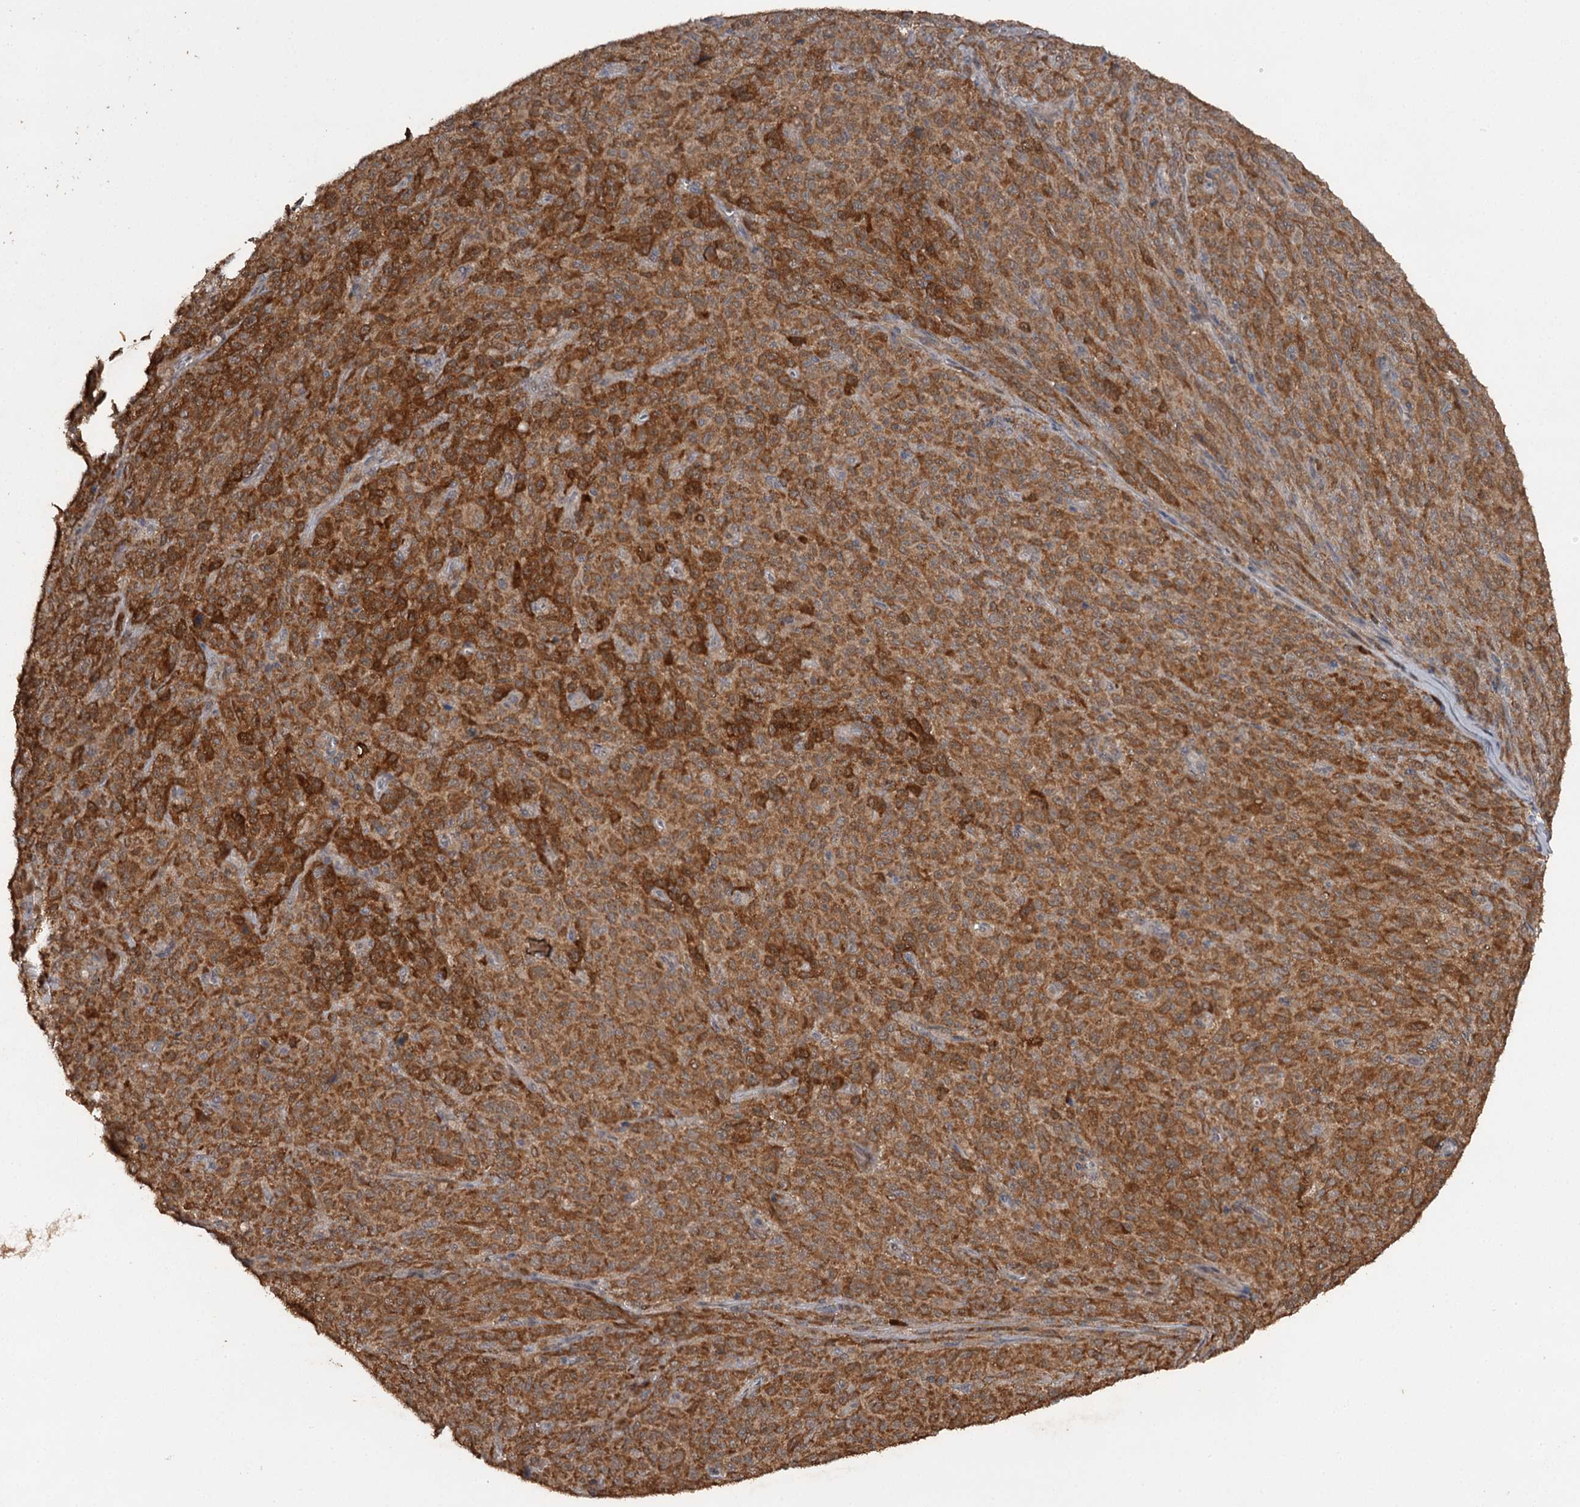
{"staining": {"intensity": "strong", "quantity": ">75%", "location": "cytoplasmic/membranous"}, "tissue": "melanoma", "cell_type": "Tumor cells", "image_type": "cancer", "snomed": [{"axis": "morphology", "description": "Malignant melanoma, NOS"}, {"axis": "topography", "description": "Skin"}], "caption": "Malignant melanoma stained with a protein marker demonstrates strong staining in tumor cells.", "gene": "WIPI1", "patient": {"sex": "female", "age": 82}}